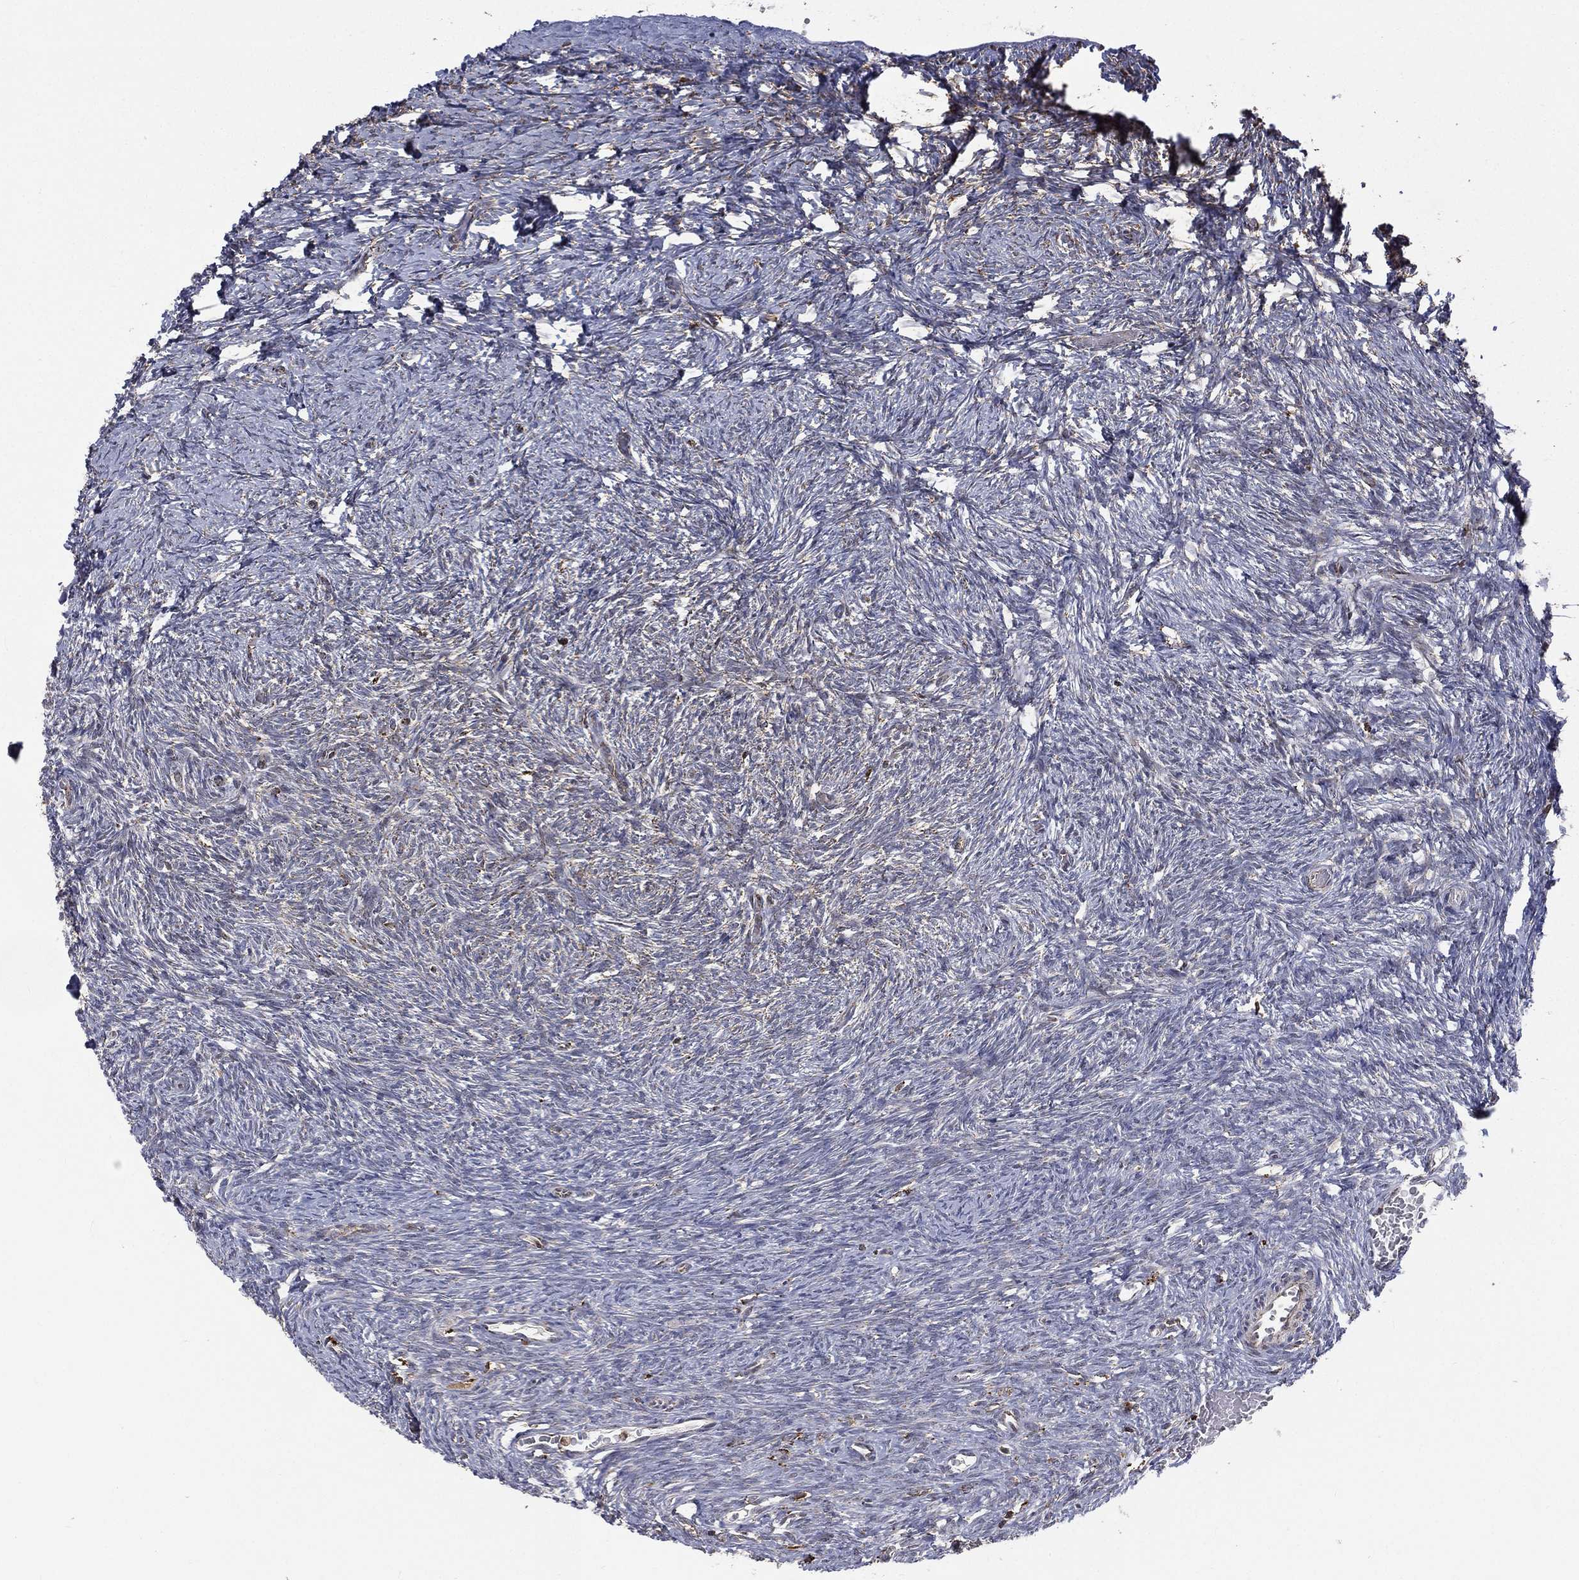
{"staining": {"intensity": "strong", "quantity": ">75%", "location": "cytoplasmic/membranous"}, "tissue": "ovary", "cell_type": "Follicle cells", "image_type": "normal", "snomed": [{"axis": "morphology", "description": "Normal tissue, NOS"}, {"axis": "topography", "description": "Ovary"}], "caption": "High-magnification brightfield microscopy of benign ovary stained with DAB (3,3'-diaminobenzidine) (brown) and counterstained with hematoxylin (blue). follicle cells exhibit strong cytoplasmic/membranous positivity is identified in about>75% of cells. (DAB IHC, brown staining for protein, blue staining for nuclei).", "gene": "RIN3", "patient": {"sex": "female", "age": 39}}